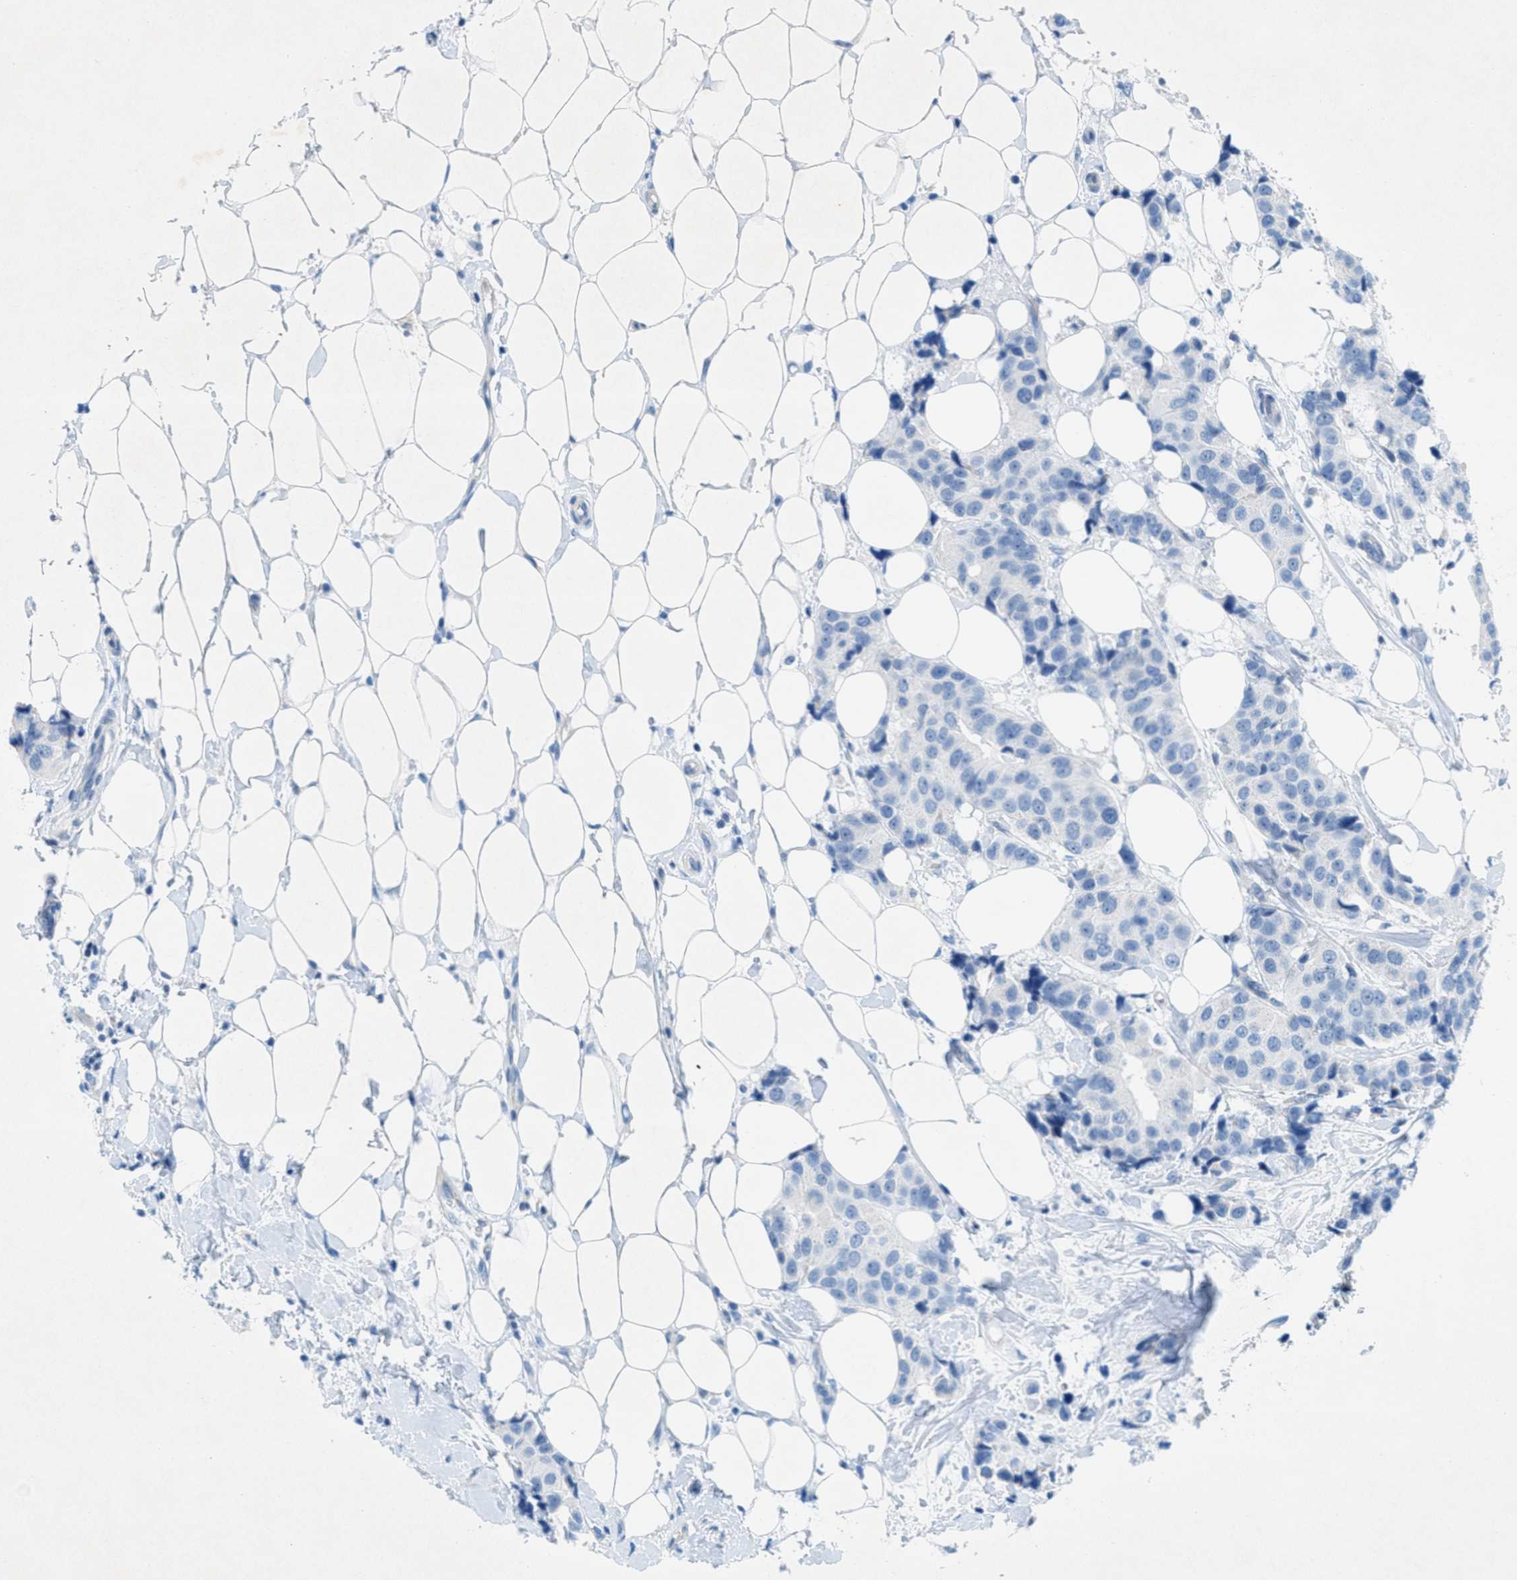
{"staining": {"intensity": "negative", "quantity": "none", "location": "none"}, "tissue": "breast cancer", "cell_type": "Tumor cells", "image_type": "cancer", "snomed": [{"axis": "morphology", "description": "Normal tissue, NOS"}, {"axis": "morphology", "description": "Duct carcinoma"}, {"axis": "topography", "description": "Breast"}], "caption": "High power microscopy histopathology image of an IHC micrograph of breast cancer (intraductal carcinoma), revealing no significant expression in tumor cells.", "gene": "GALNT17", "patient": {"sex": "female", "age": 39}}